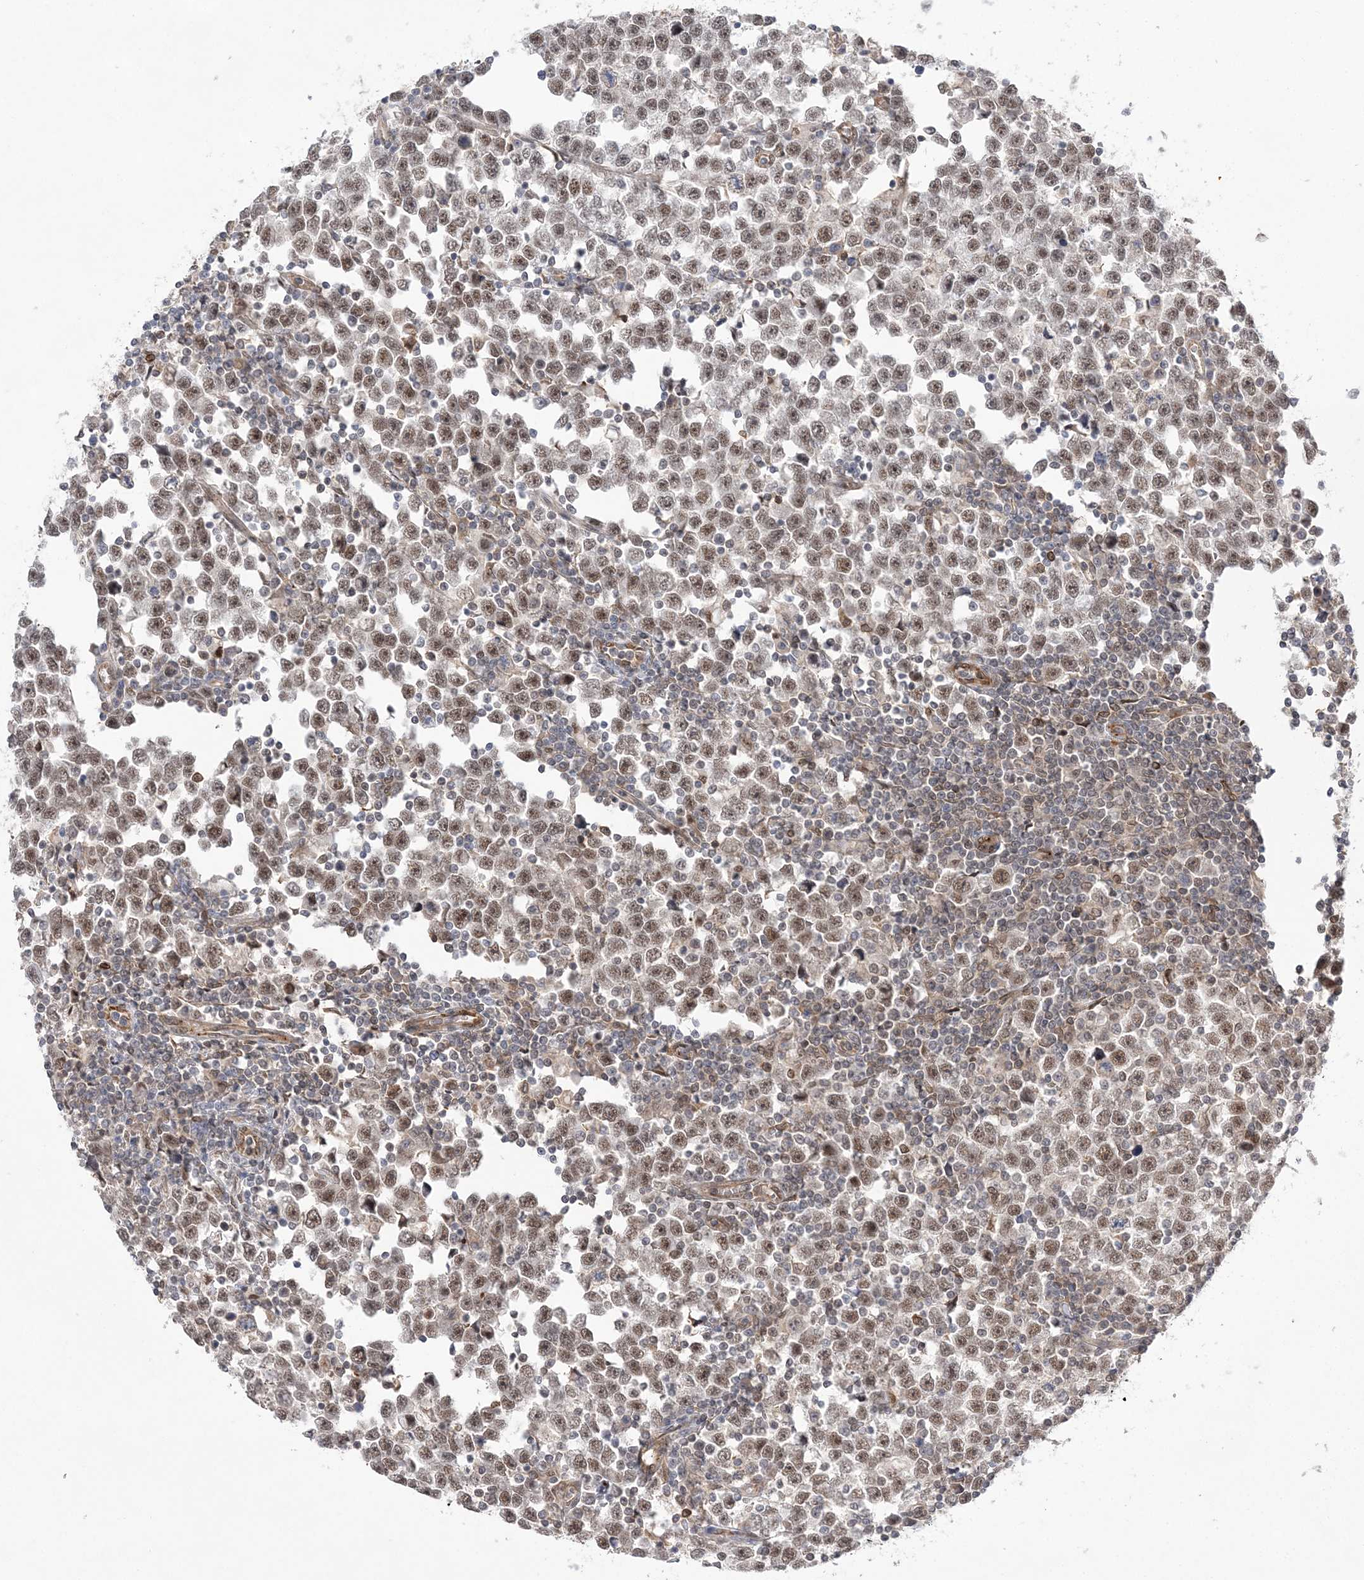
{"staining": {"intensity": "moderate", "quantity": ">75%", "location": "nuclear"}, "tissue": "testis cancer", "cell_type": "Tumor cells", "image_type": "cancer", "snomed": [{"axis": "morphology", "description": "Normal tissue, NOS"}, {"axis": "morphology", "description": "Seminoma, NOS"}, {"axis": "topography", "description": "Testis"}], "caption": "Immunohistochemical staining of seminoma (testis) shows moderate nuclear protein expression in approximately >75% of tumor cells.", "gene": "TMEM132B", "patient": {"sex": "male", "age": 43}}